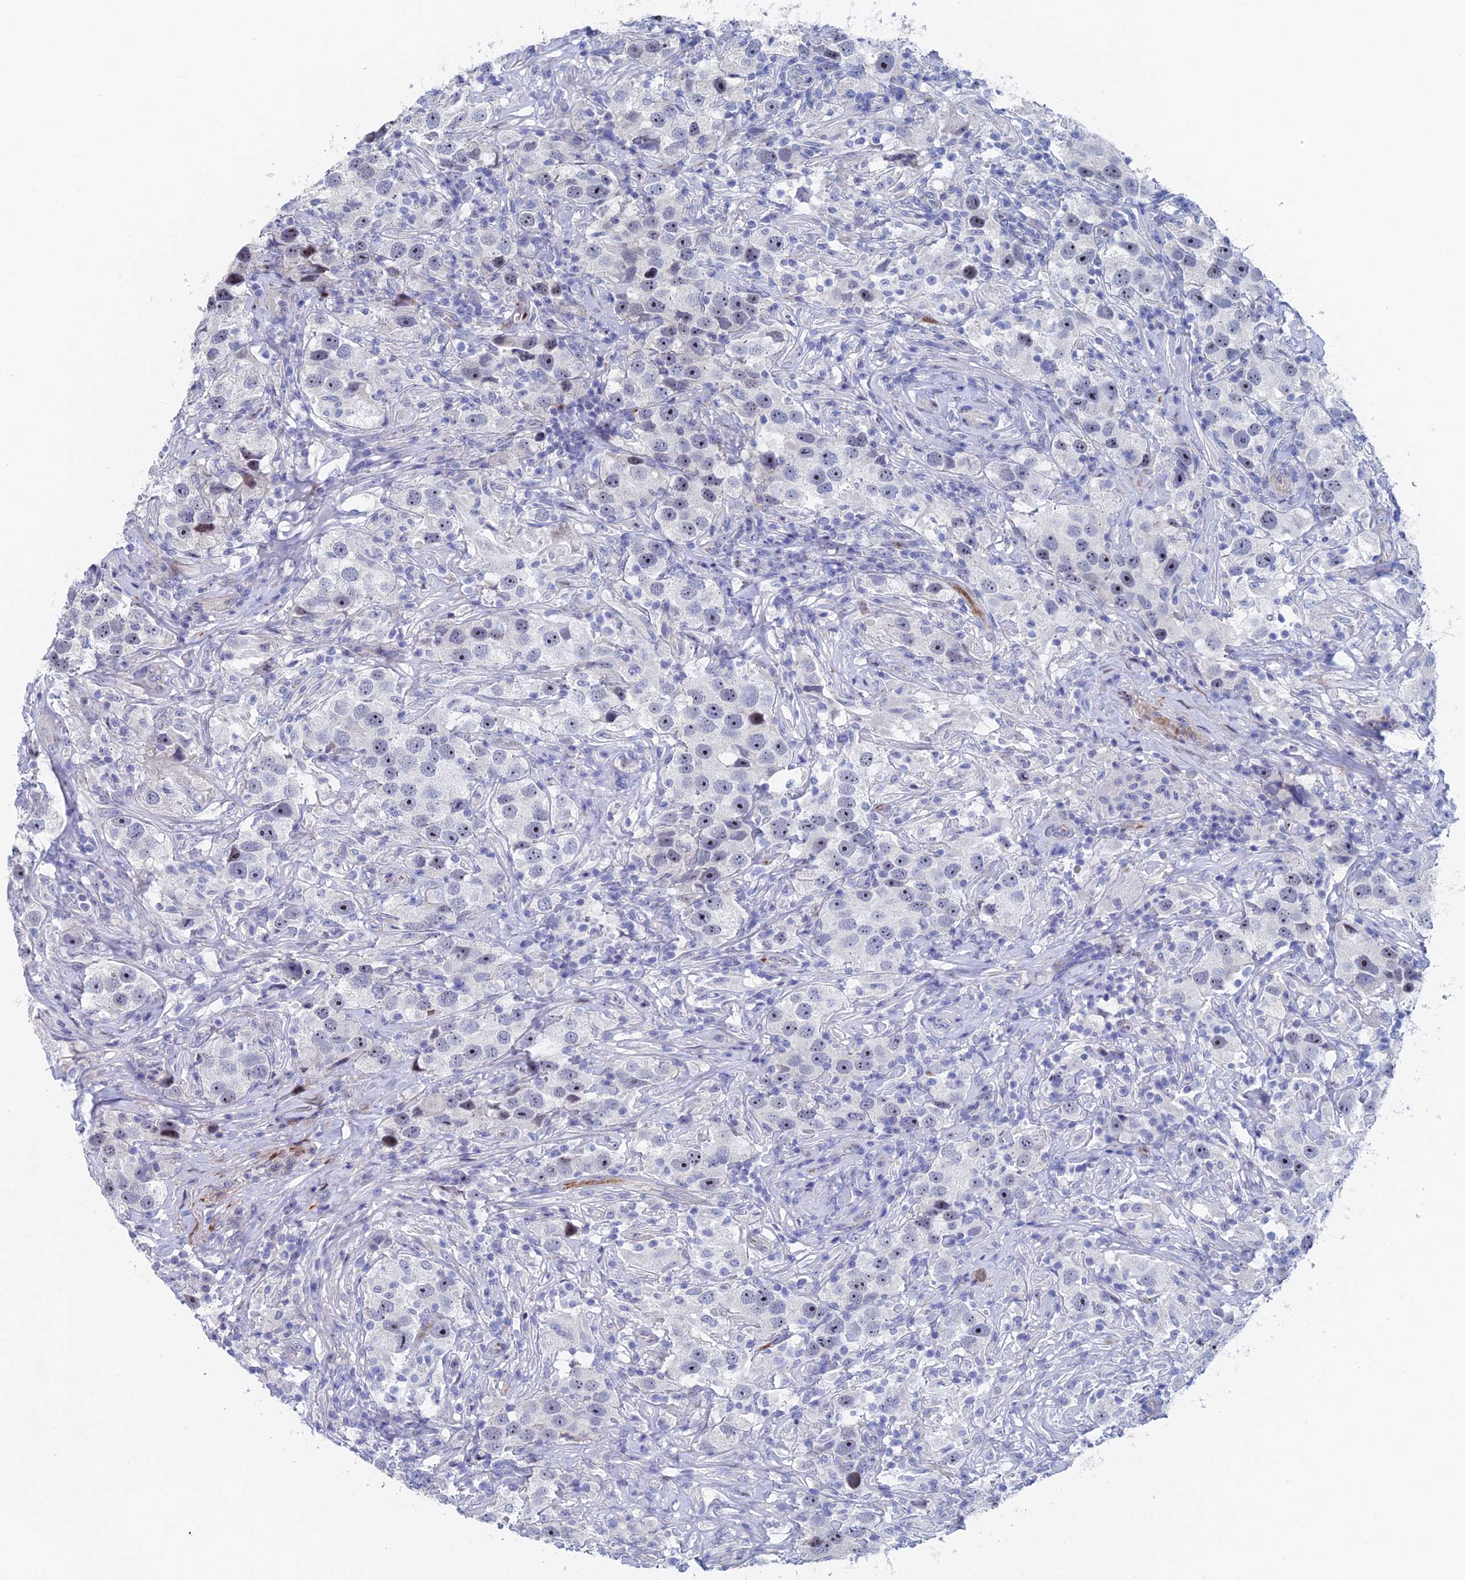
{"staining": {"intensity": "negative", "quantity": "none", "location": "none"}, "tissue": "testis cancer", "cell_type": "Tumor cells", "image_type": "cancer", "snomed": [{"axis": "morphology", "description": "Seminoma, NOS"}, {"axis": "topography", "description": "Testis"}], "caption": "Tumor cells show no significant protein positivity in testis seminoma.", "gene": "DRGX", "patient": {"sex": "male", "age": 49}}